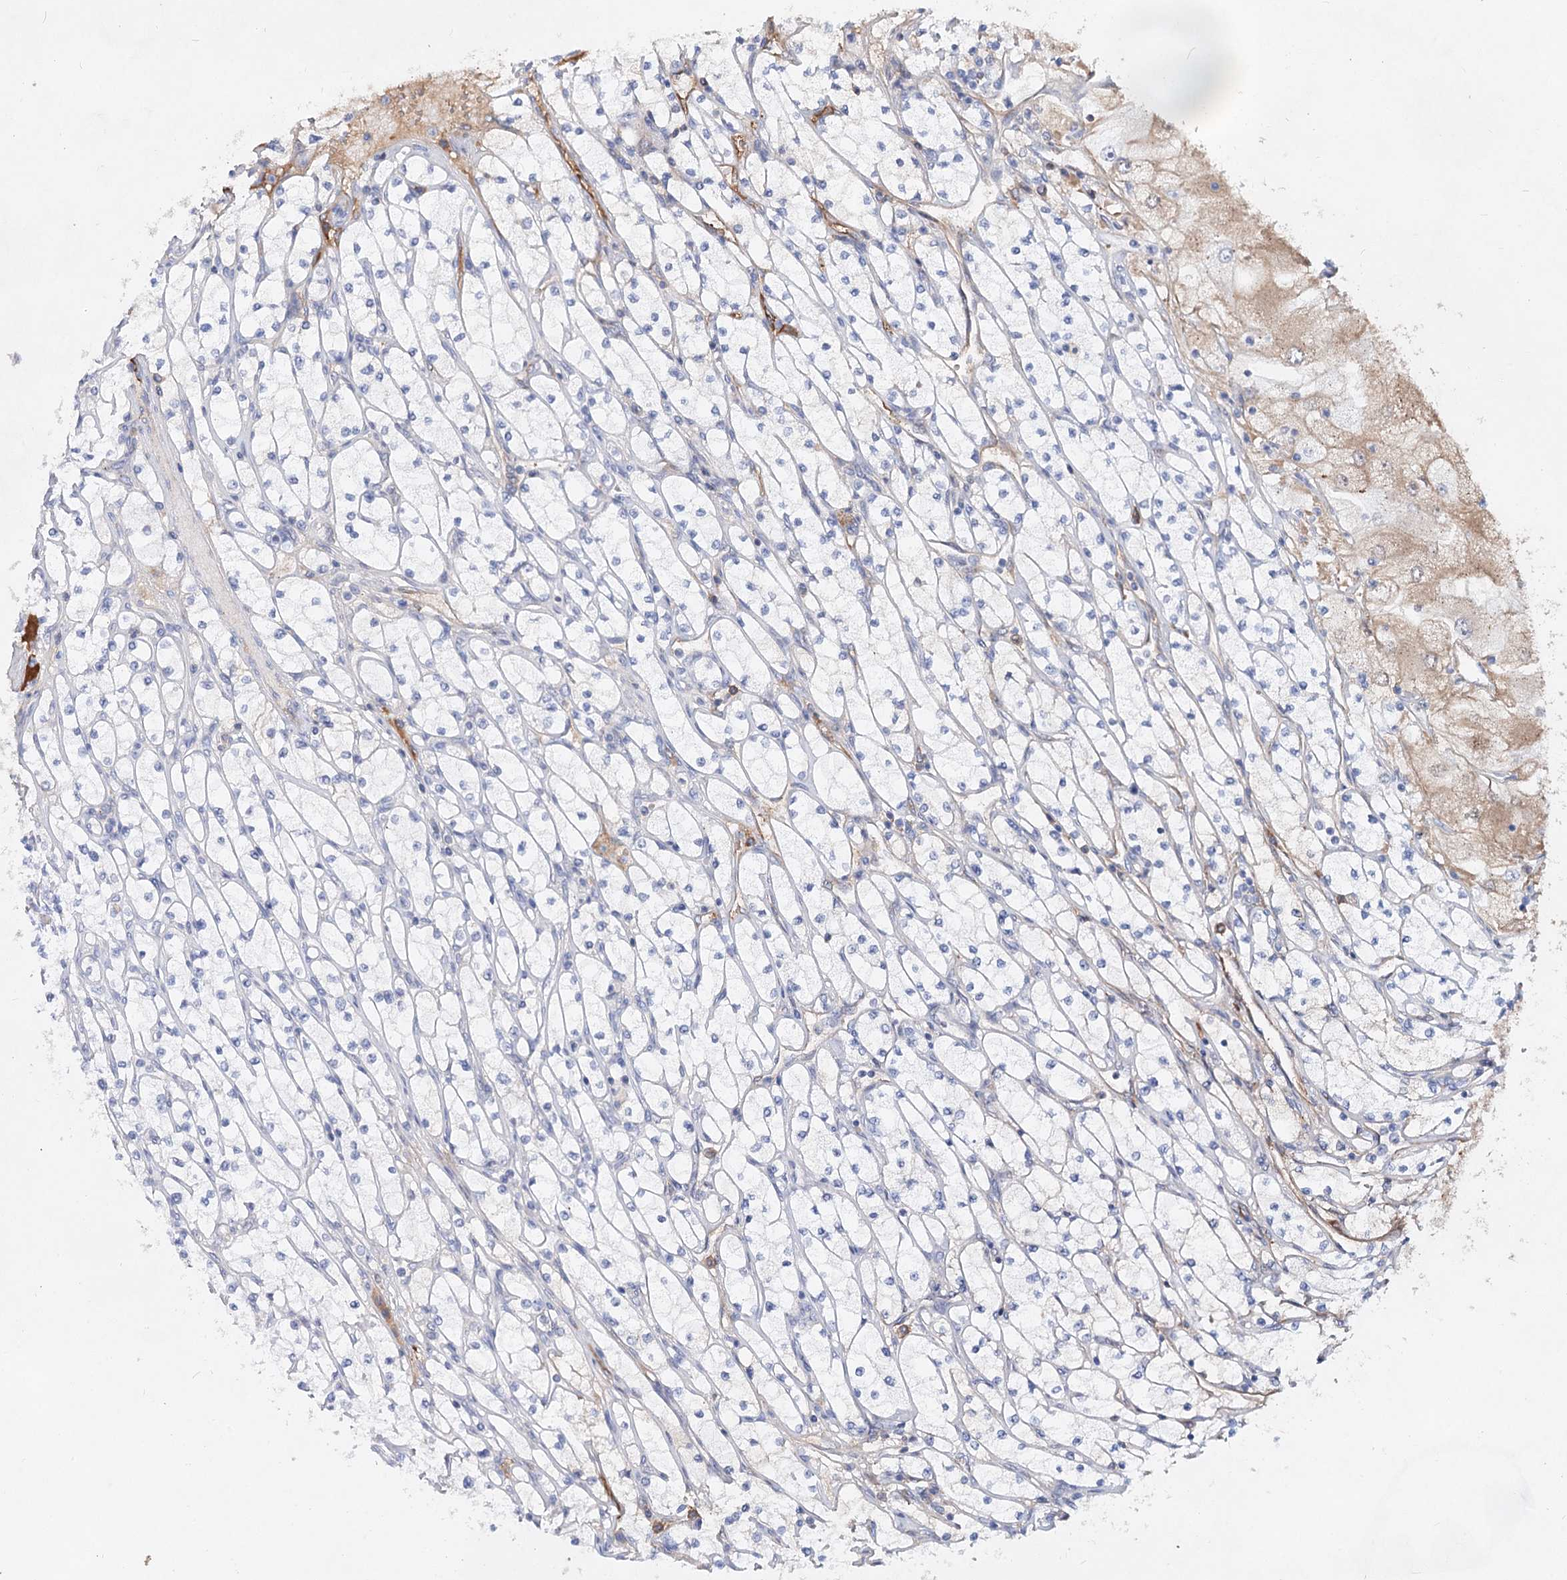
{"staining": {"intensity": "negative", "quantity": "none", "location": "none"}, "tissue": "renal cancer", "cell_type": "Tumor cells", "image_type": "cancer", "snomed": [{"axis": "morphology", "description": "Adenocarcinoma, NOS"}, {"axis": "topography", "description": "Kidney"}], "caption": "Tumor cells show no significant staining in renal adenocarcinoma.", "gene": "TASOR2", "patient": {"sex": "male", "age": 80}}